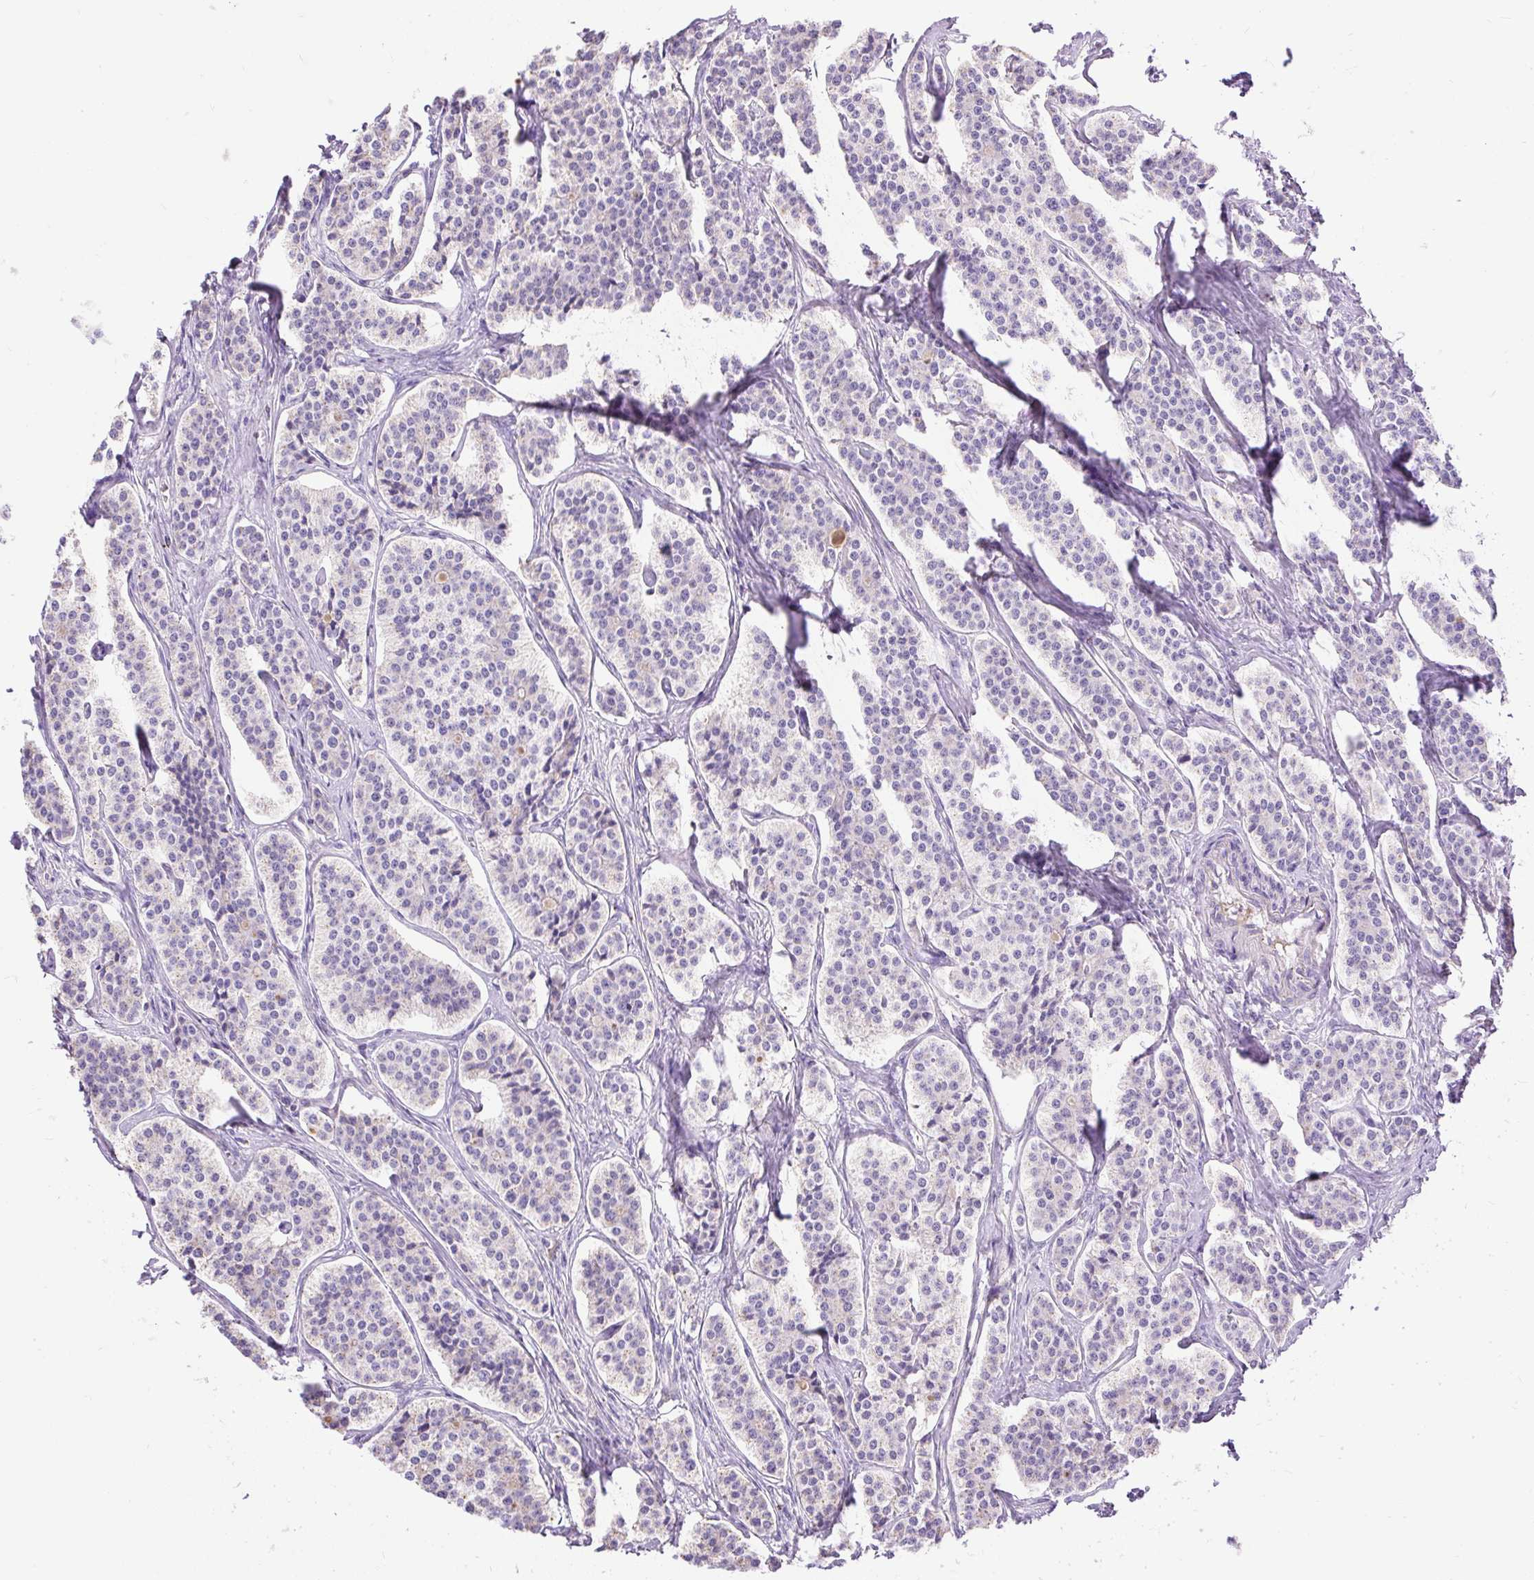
{"staining": {"intensity": "negative", "quantity": "none", "location": "none"}, "tissue": "carcinoid", "cell_type": "Tumor cells", "image_type": "cancer", "snomed": [{"axis": "morphology", "description": "Carcinoid, malignant, NOS"}, {"axis": "topography", "description": "Small intestine"}], "caption": "High magnification brightfield microscopy of carcinoid stained with DAB (brown) and counterstained with hematoxylin (blue): tumor cells show no significant positivity.", "gene": "CFAP47", "patient": {"sex": "male", "age": 63}}